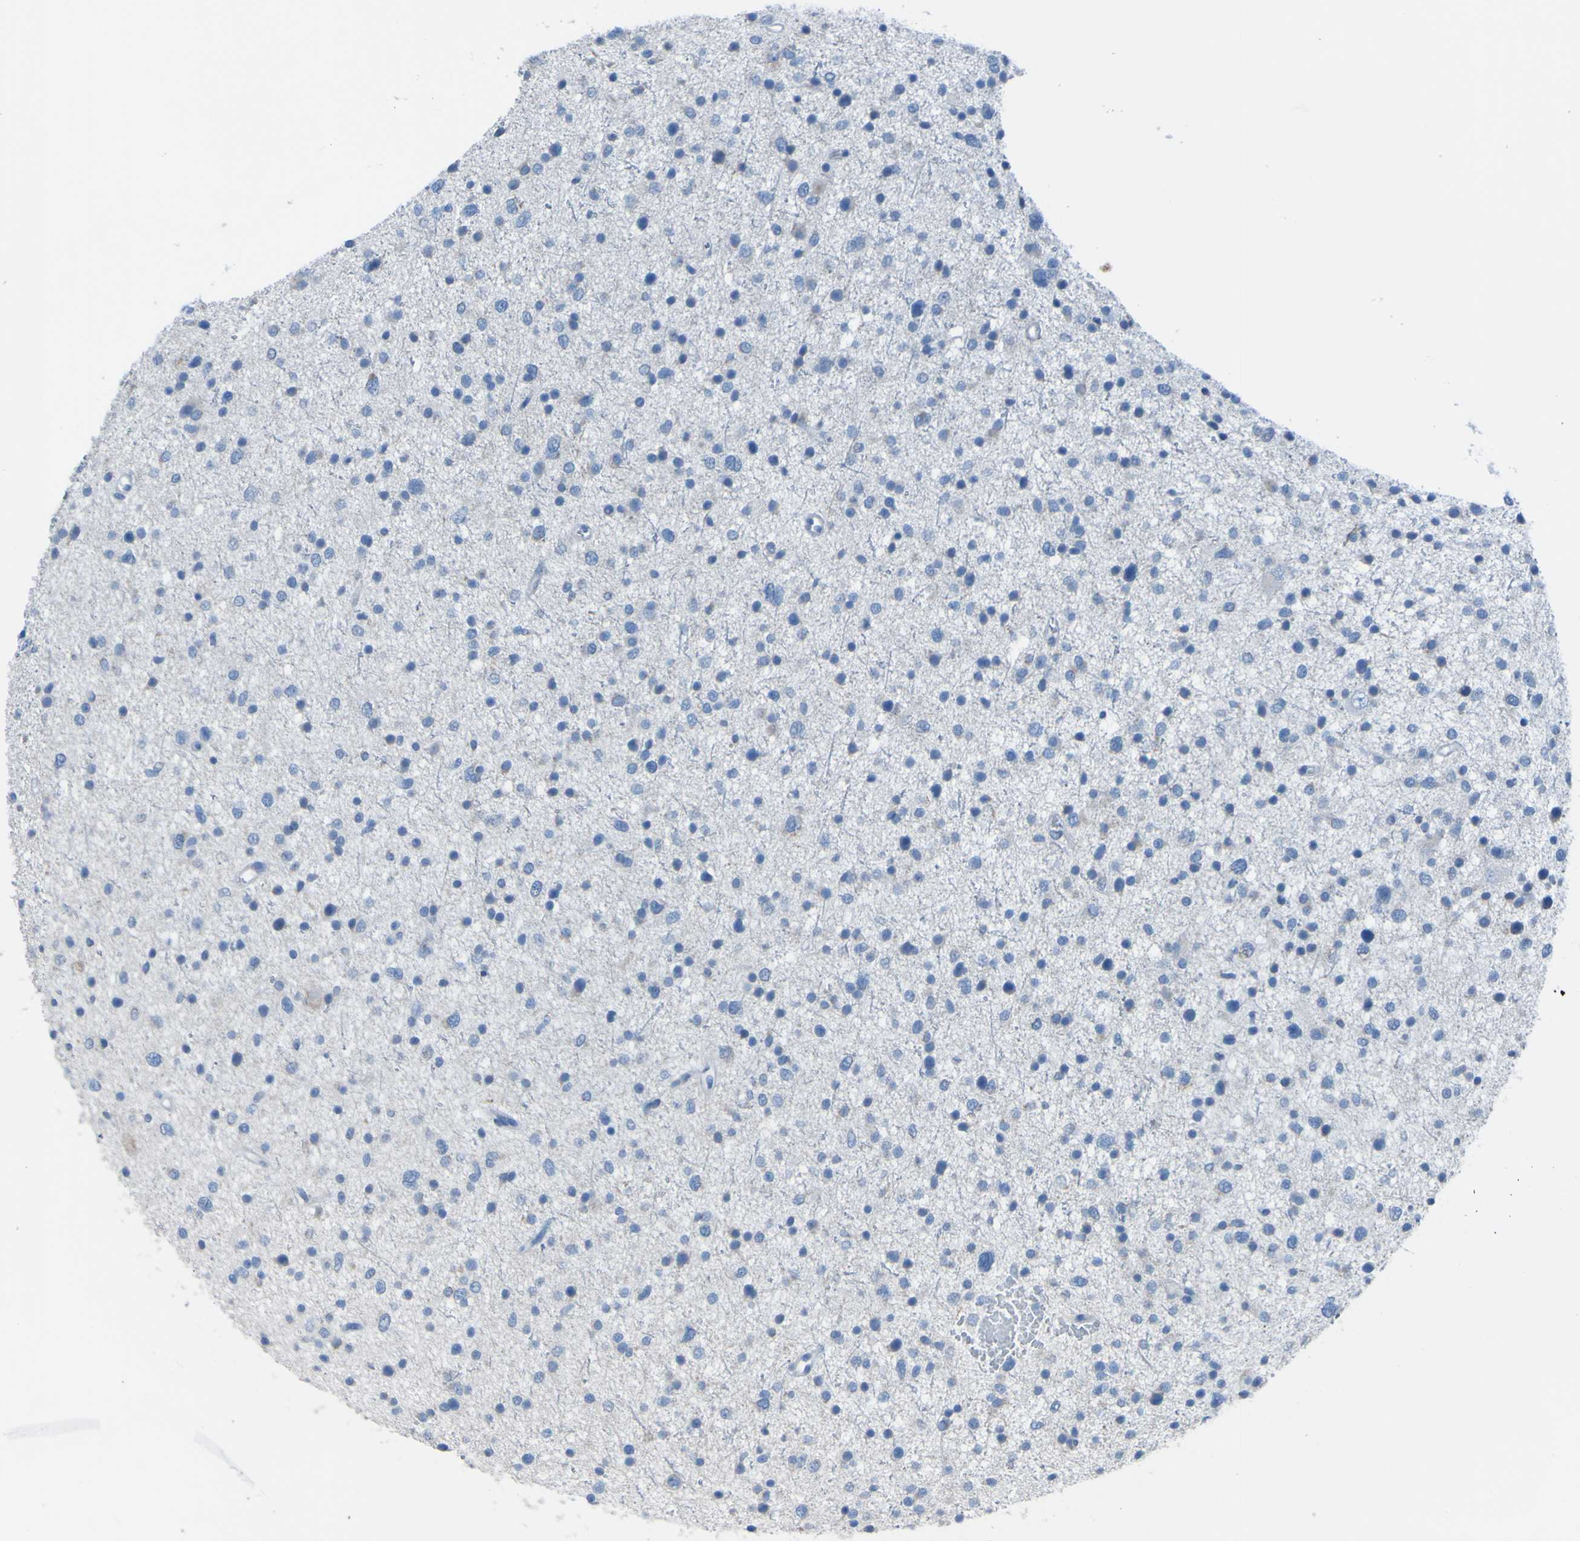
{"staining": {"intensity": "negative", "quantity": "none", "location": "none"}, "tissue": "glioma", "cell_type": "Tumor cells", "image_type": "cancer", "snomed": [{"axis": "morphology", "description": "Glioma, malignant, Low grade"}, {"axis": "topography", "description": "Brain"}], "caption": "A photomicrograph of malignant glioma (low-grade) stained for a protein exhibits no brown staining in tumor cells.", "gene": "ACMSD", "patient": {"sex": "female", "age": 37}}